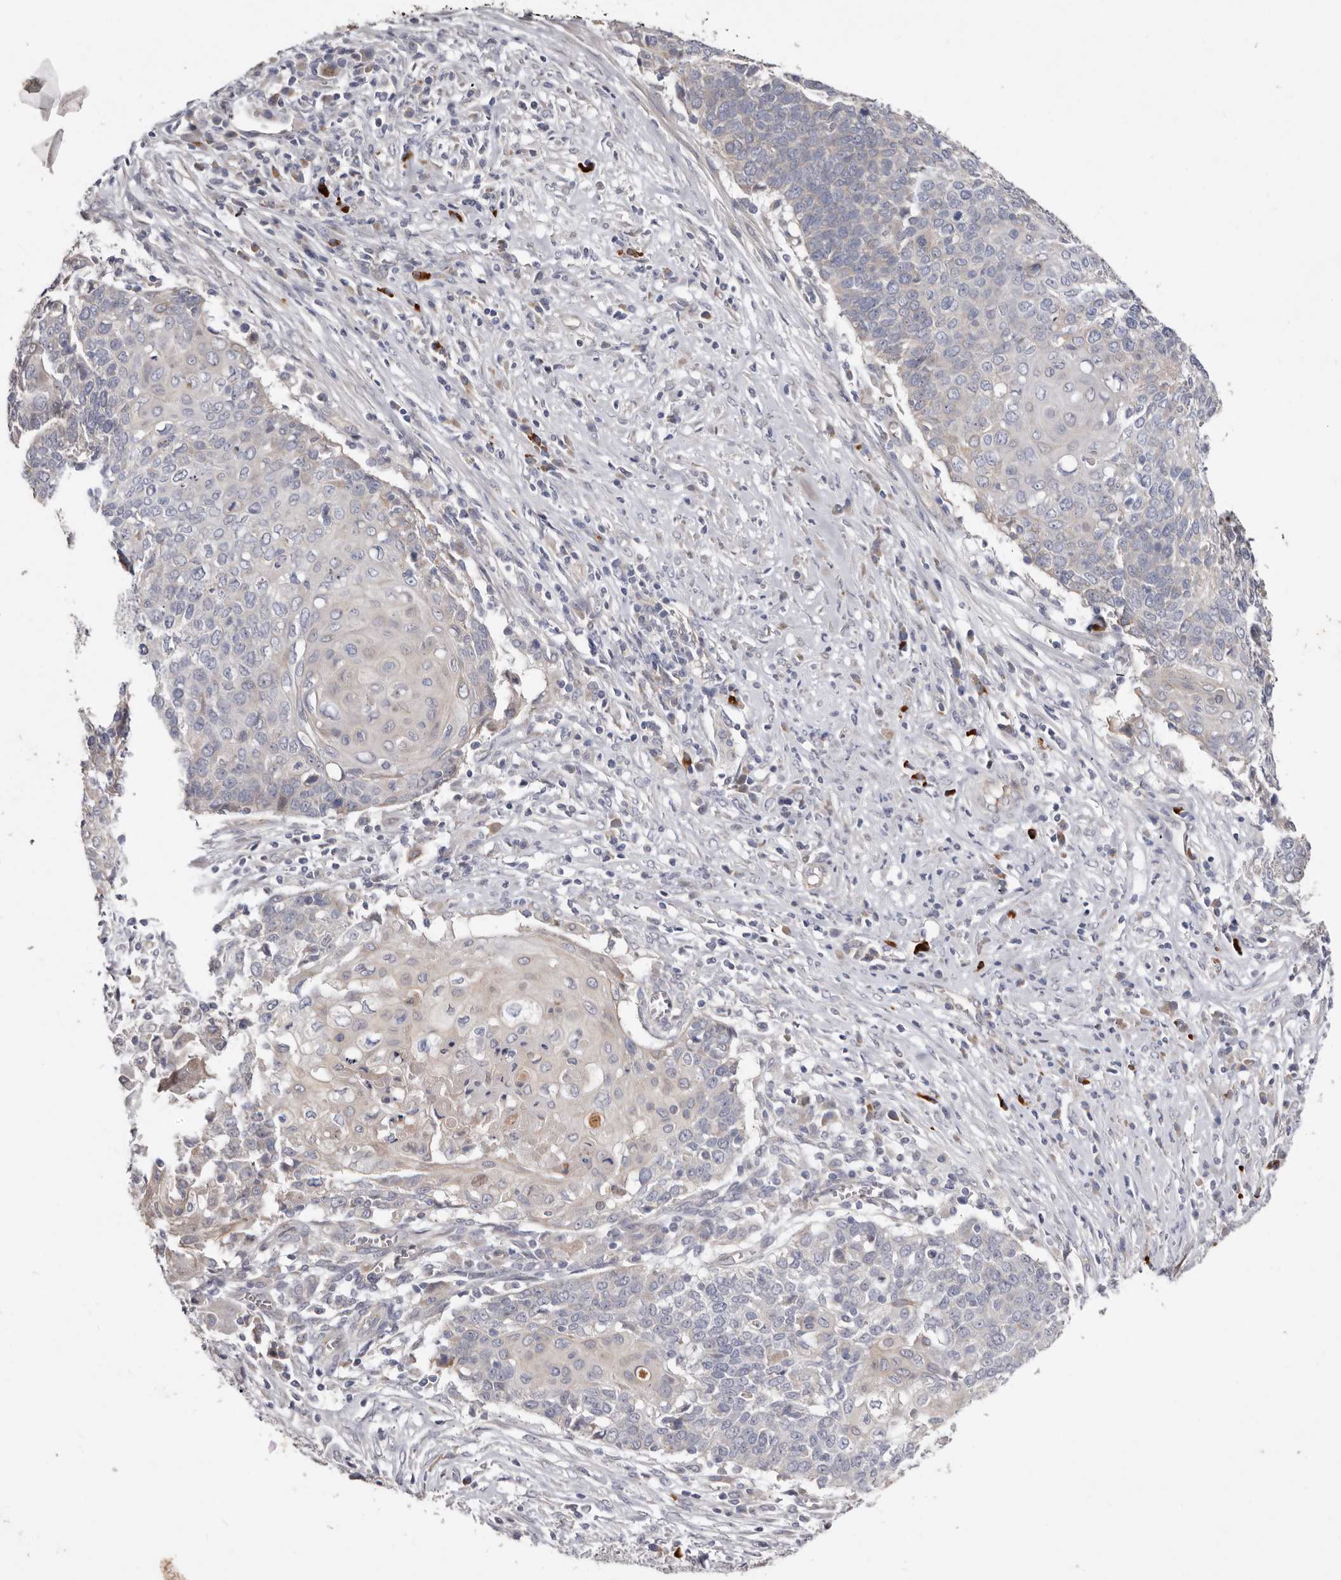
{"staining": {"intensity": "negative", "quantity": "none", "location": "none"}, "tissue": "cervical cancer", "cell_type": "Tumor cells", "image_type": "cancer", "snomed": [{"axis": "morphology", "description": "Squamous cell carcinoma, NOS"}, {"axis": "topography", "description": "Cervix"}], "caption": "Immunohistochemical staining of squamous cell carcinoma (cervical) exhibits no significant expression in tumor cells.", "gene": "SPTA1", "patient": {"sex": "female", "age": 39}}